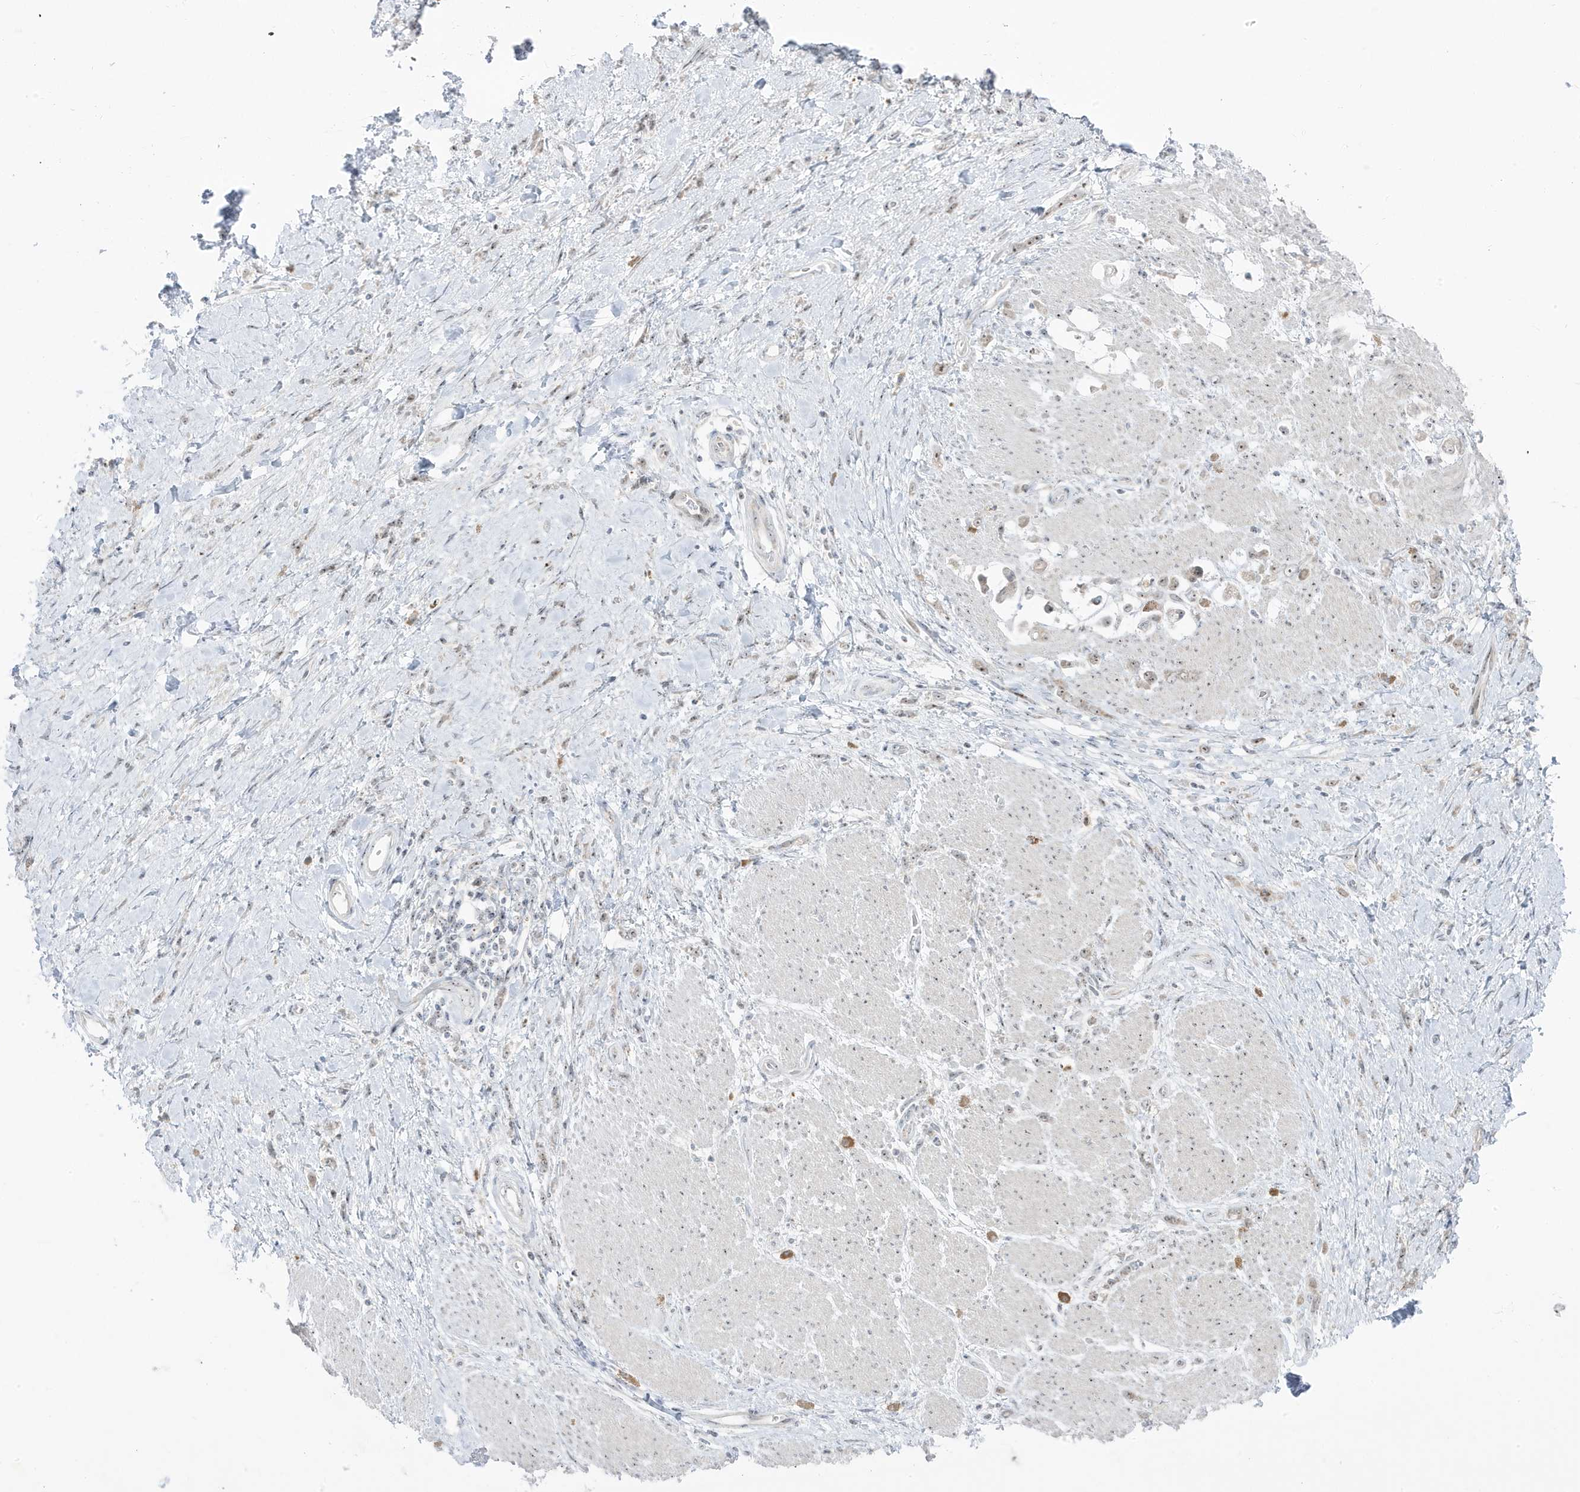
{"staining": {"intensity": "weak", "quantity": "<25%", "location": "nuclear"}, "tissue": "stomach cancer", "cell_type": "Tumor cells", "image_type": "cancer", "snomed": [{"axis": "morphology", "description": "Adenocarcinoma, NOS"}, {"axis": "topography", "description": "Stomach"}], "caption": "Histopathology image shows no protein staining in tumor cells of adenocarcinoma (stomach) tissue. The staining is performed using DAB (3,3'-diaminobenzidine) brown chromogen with nuclei counter-stained in using hematoxylin.", "gene": "TSEN15", "patient": {"sex": "female", "age": 60}}